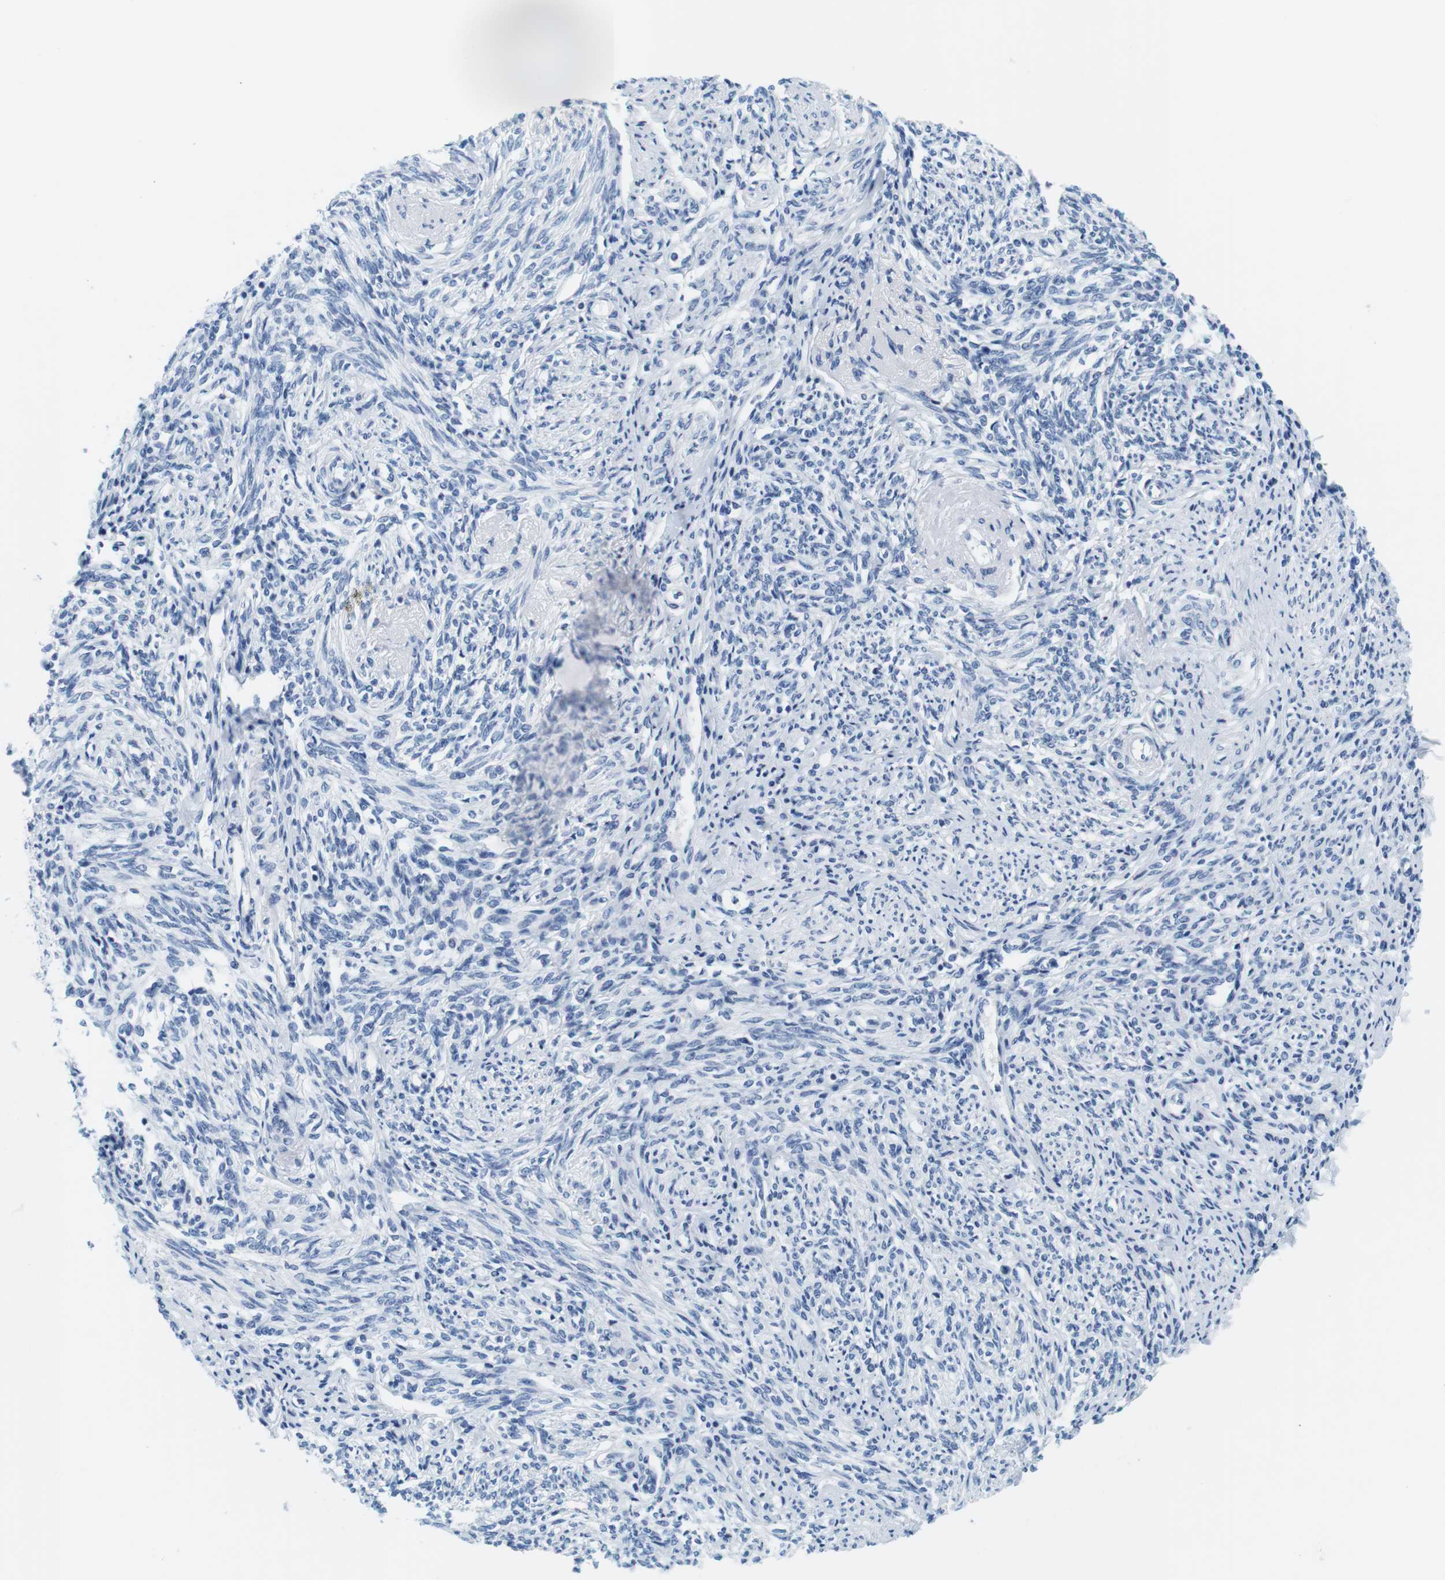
{"staining": {"intensity": "negative", "quantity": "none", "location": "none"}, "tissue": "endometrium", "cell_type": "Cells in endometrial stroma", "image_type": "normal", "snomed": [{"axis": "morphology", "description": "Normal tissue, NOS"}, {"axis": "topography", "description": "Endometrium"}], "caption": "Immunohistochemistry of normal human endometrium shows no positivity in cells in endometrial stroma.", "gene": "CYP2C9", "patient": {"sex": "female", "age": 71}}